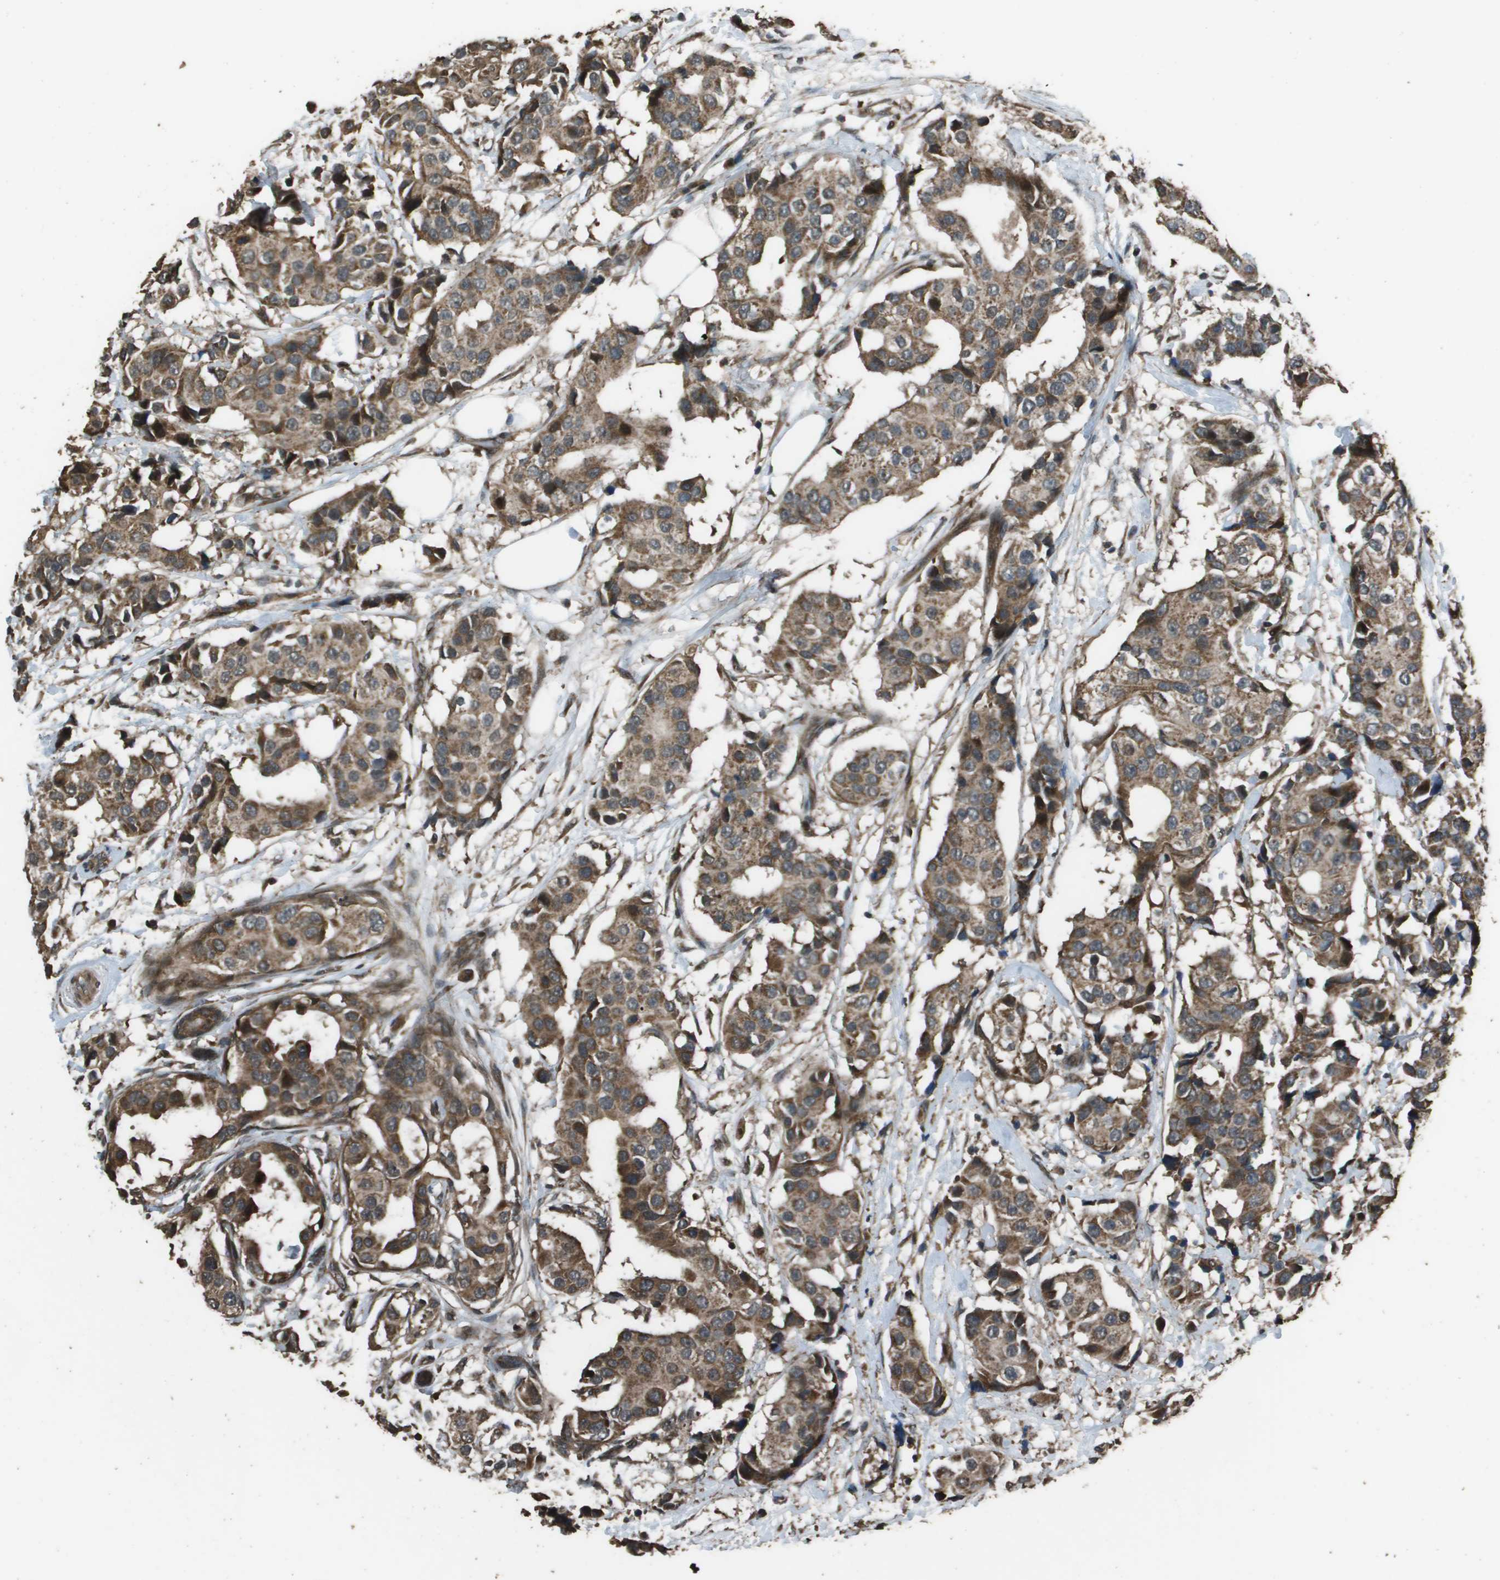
{"staining": {"intensity": "moderate", "quantity": ">75%", "location": "cytoplasmic/membranous"}, "tissue": "breast cancer", "cell_type": "Tumor cells", "image_type": "cancer", "snomed": [{"axis": "morphology", "description": "Normal tissue, NOS"}, {"axis": "morphology", "description": "Duct carcinoma"}, {"axis": "topography", "description": "Breast"}], "caption": "About >75% of tumor cells in breast cancer (infiltrating ductal carcinoma) demonstrate moderate cytoplasmic/membranous protein expression as visualized by brown immunohistochemical staining.", "gene": "FIG4", "patient": {"sex": "female", "age": 39}}